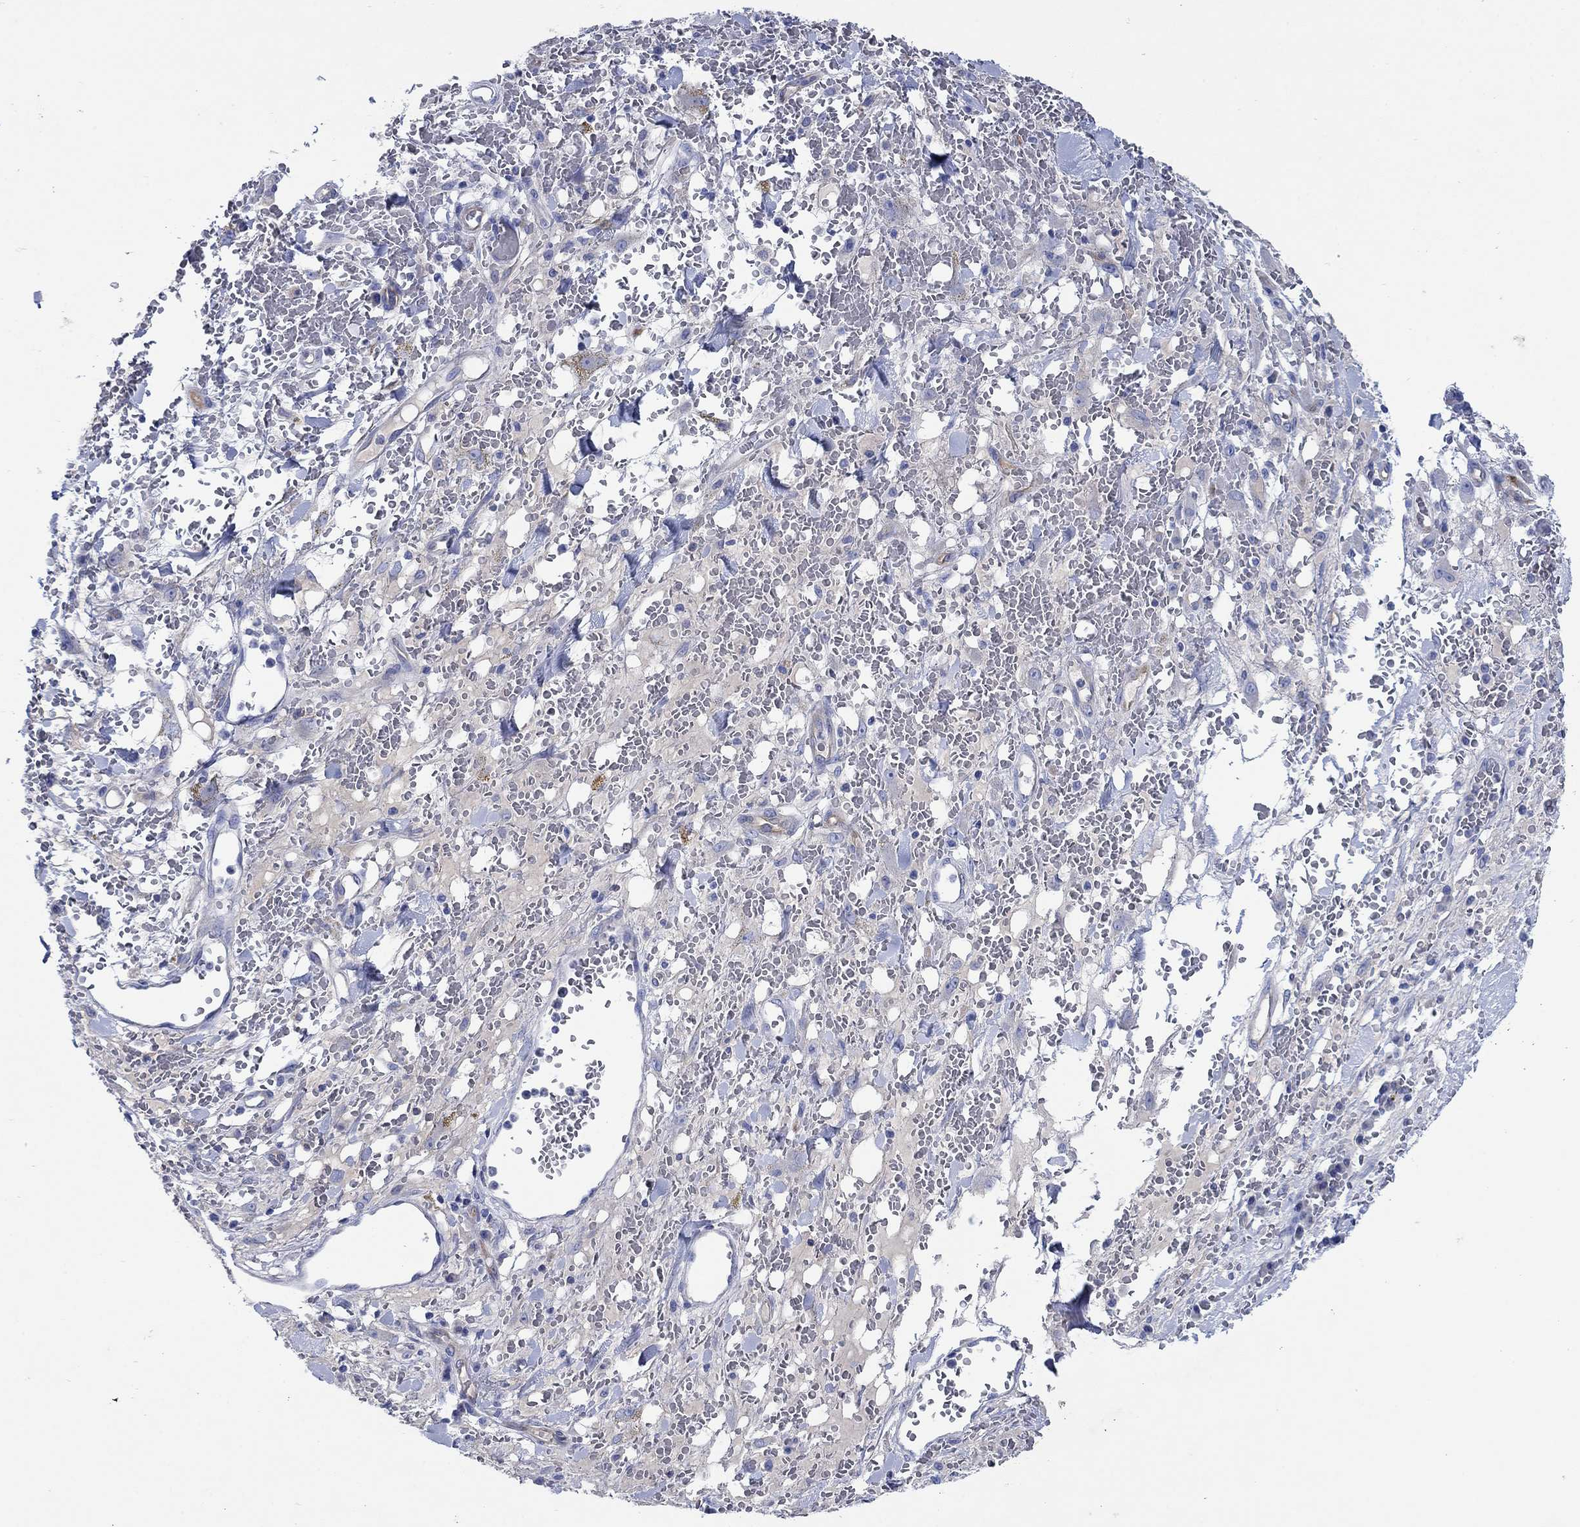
{"staining": {"intensity": "negative", "quantity": "none", "location": "none"}, "tissue": "melanoma", "cell_type": "Tumor cells", "image_type": "cancer", "snomed": [{"axis": "morphology", "description": "Malignant melanoma, NOS"}, {"axis": "topography", "description": "Skin"}], "caption": "There is no significant expression in tumor cells of melanoma.", "gene": "TRIM16", "patient": {"sex": "female", "age": 91}}